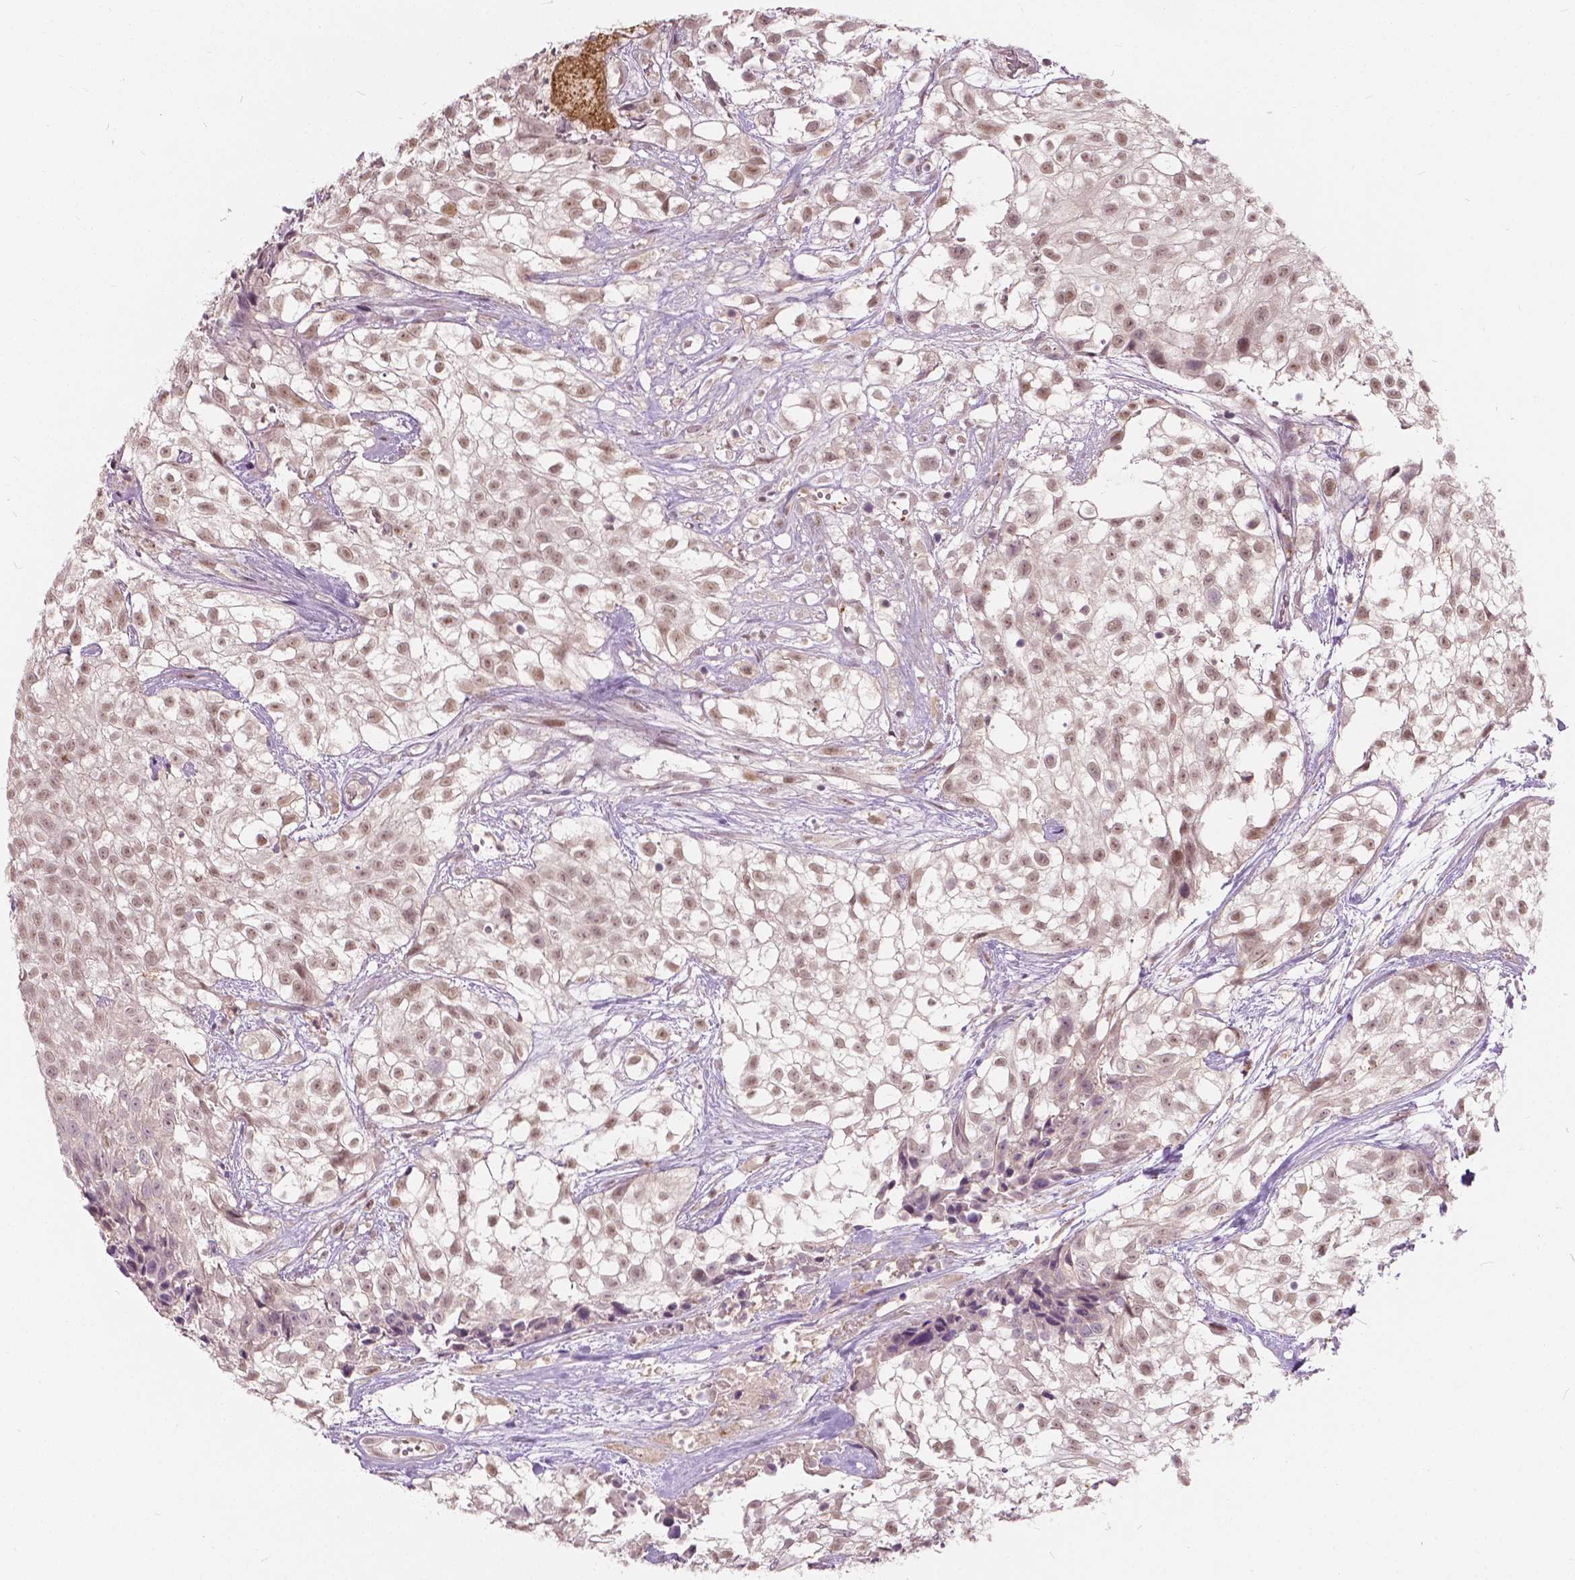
{"staining": {"intensity": "weak", "quantity": ">75%", "location": "nuclear"}, "tissue": "urothelial cancer", "cell_type": "Tumor cells", "image_type": "cancer", "snomed": [{"axis": "morphology", "description": "Urothelial carcinoma, High grade"}, {"axis": "topography", "description": "Urinary bladder"}], "caption": "Protein staining of urothelial cancer tissue demonstrates weak nuclear staining in about >75% of tumor cells.", "gene": "DLX6", "patient": {"sex": "male", "age": 56}}